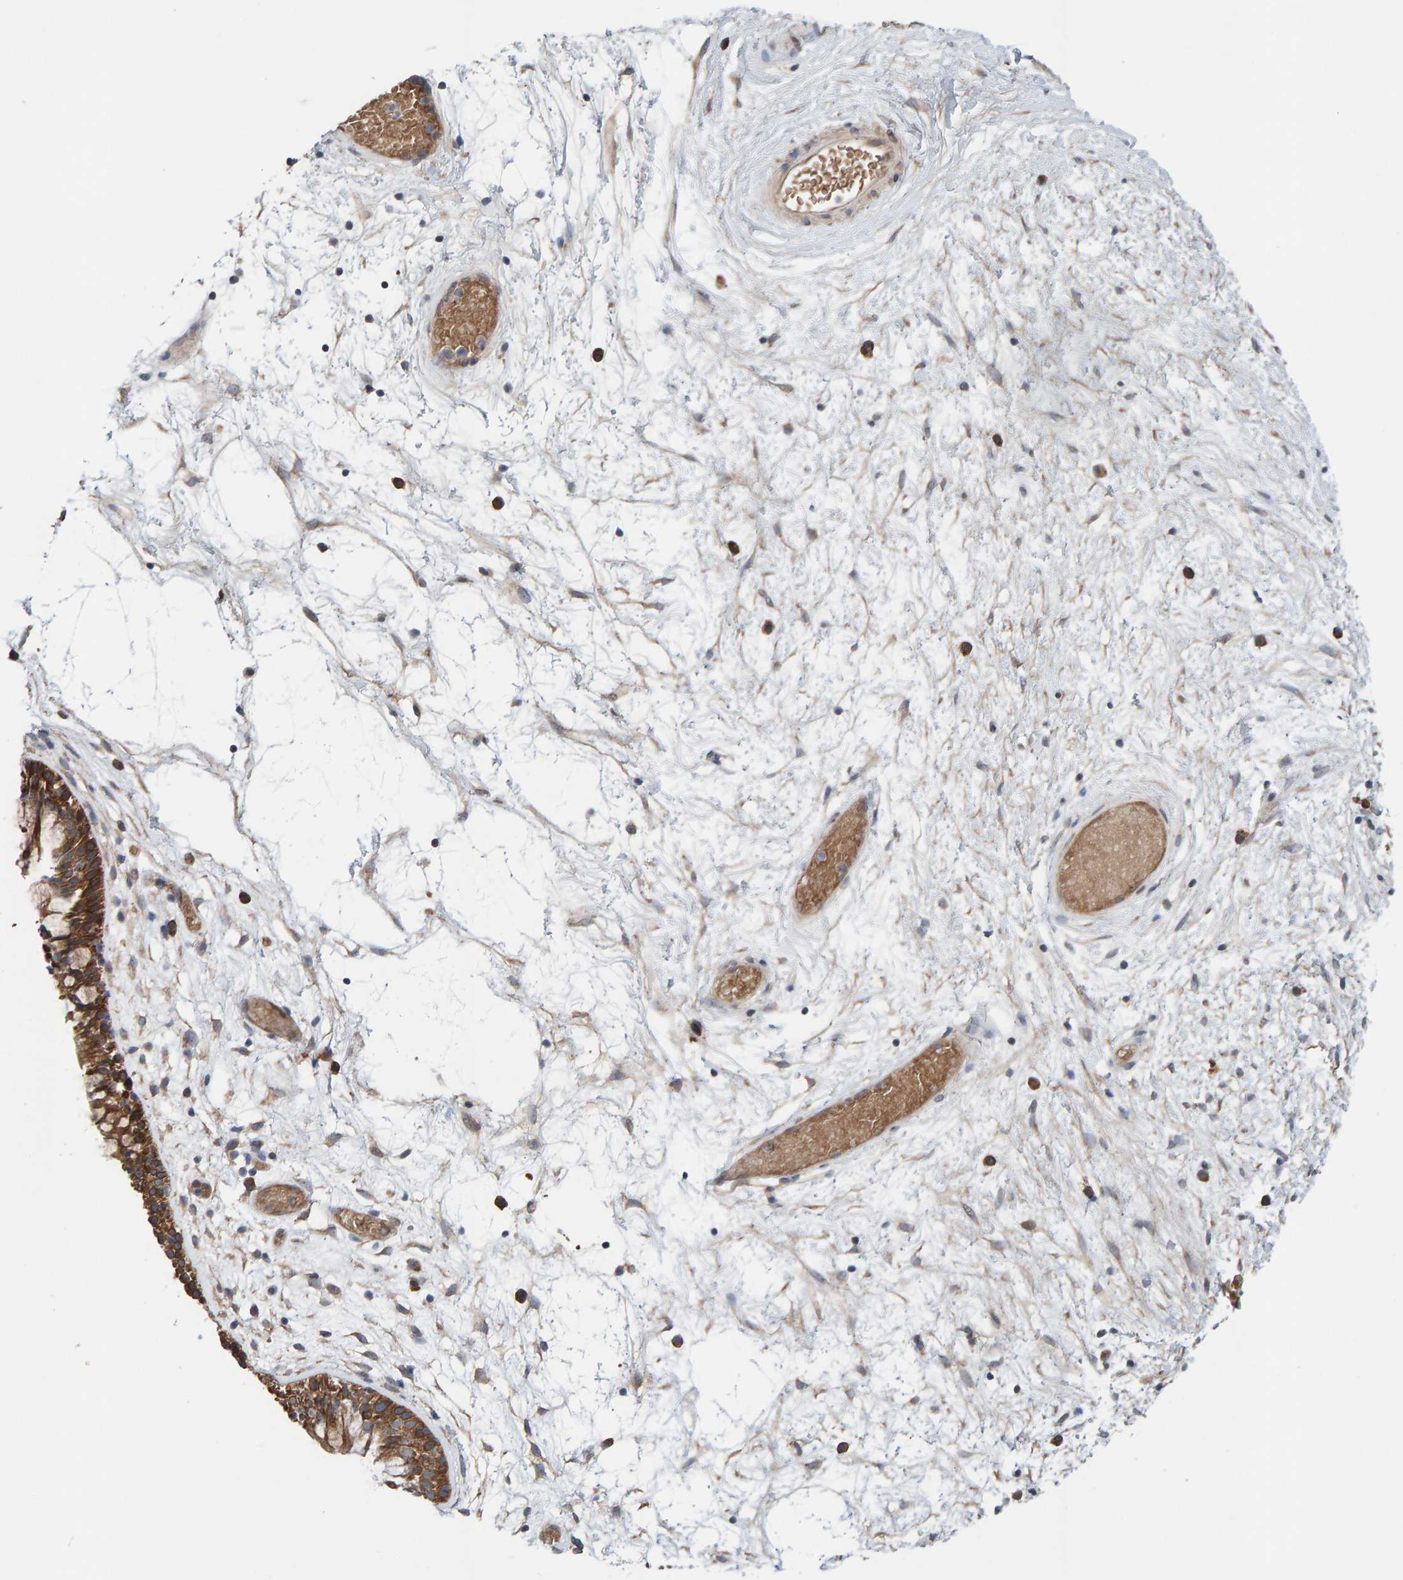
{"staining": {"intensity": "moderate", "quantity": ">75%", "location": "cytoplasmic/membranous"}, "tissue": "nasopharynx", "cell_type": "Respiratory epithelial cells", "image_type": "normal", "snomed": [{"axis": "morphology", "description": "Normal tissue, NOS"}, {"axis": "morphology", "description": "Inflammation, NOS"}, {"axis": "topography", "description": "Nasopharynx"}], "caption": "Respiratory epithelial cells exhibit medium levels of moderate cytoplasmic/membranous positivity in about >75% of cells in benign nasopharynx. (DAB (3,3'-diaminobenzidine) IHC with brightfield microscopy, high magnification).", "gene": "LRSAM1", "patient": {"sex": "male", "age": 48}}